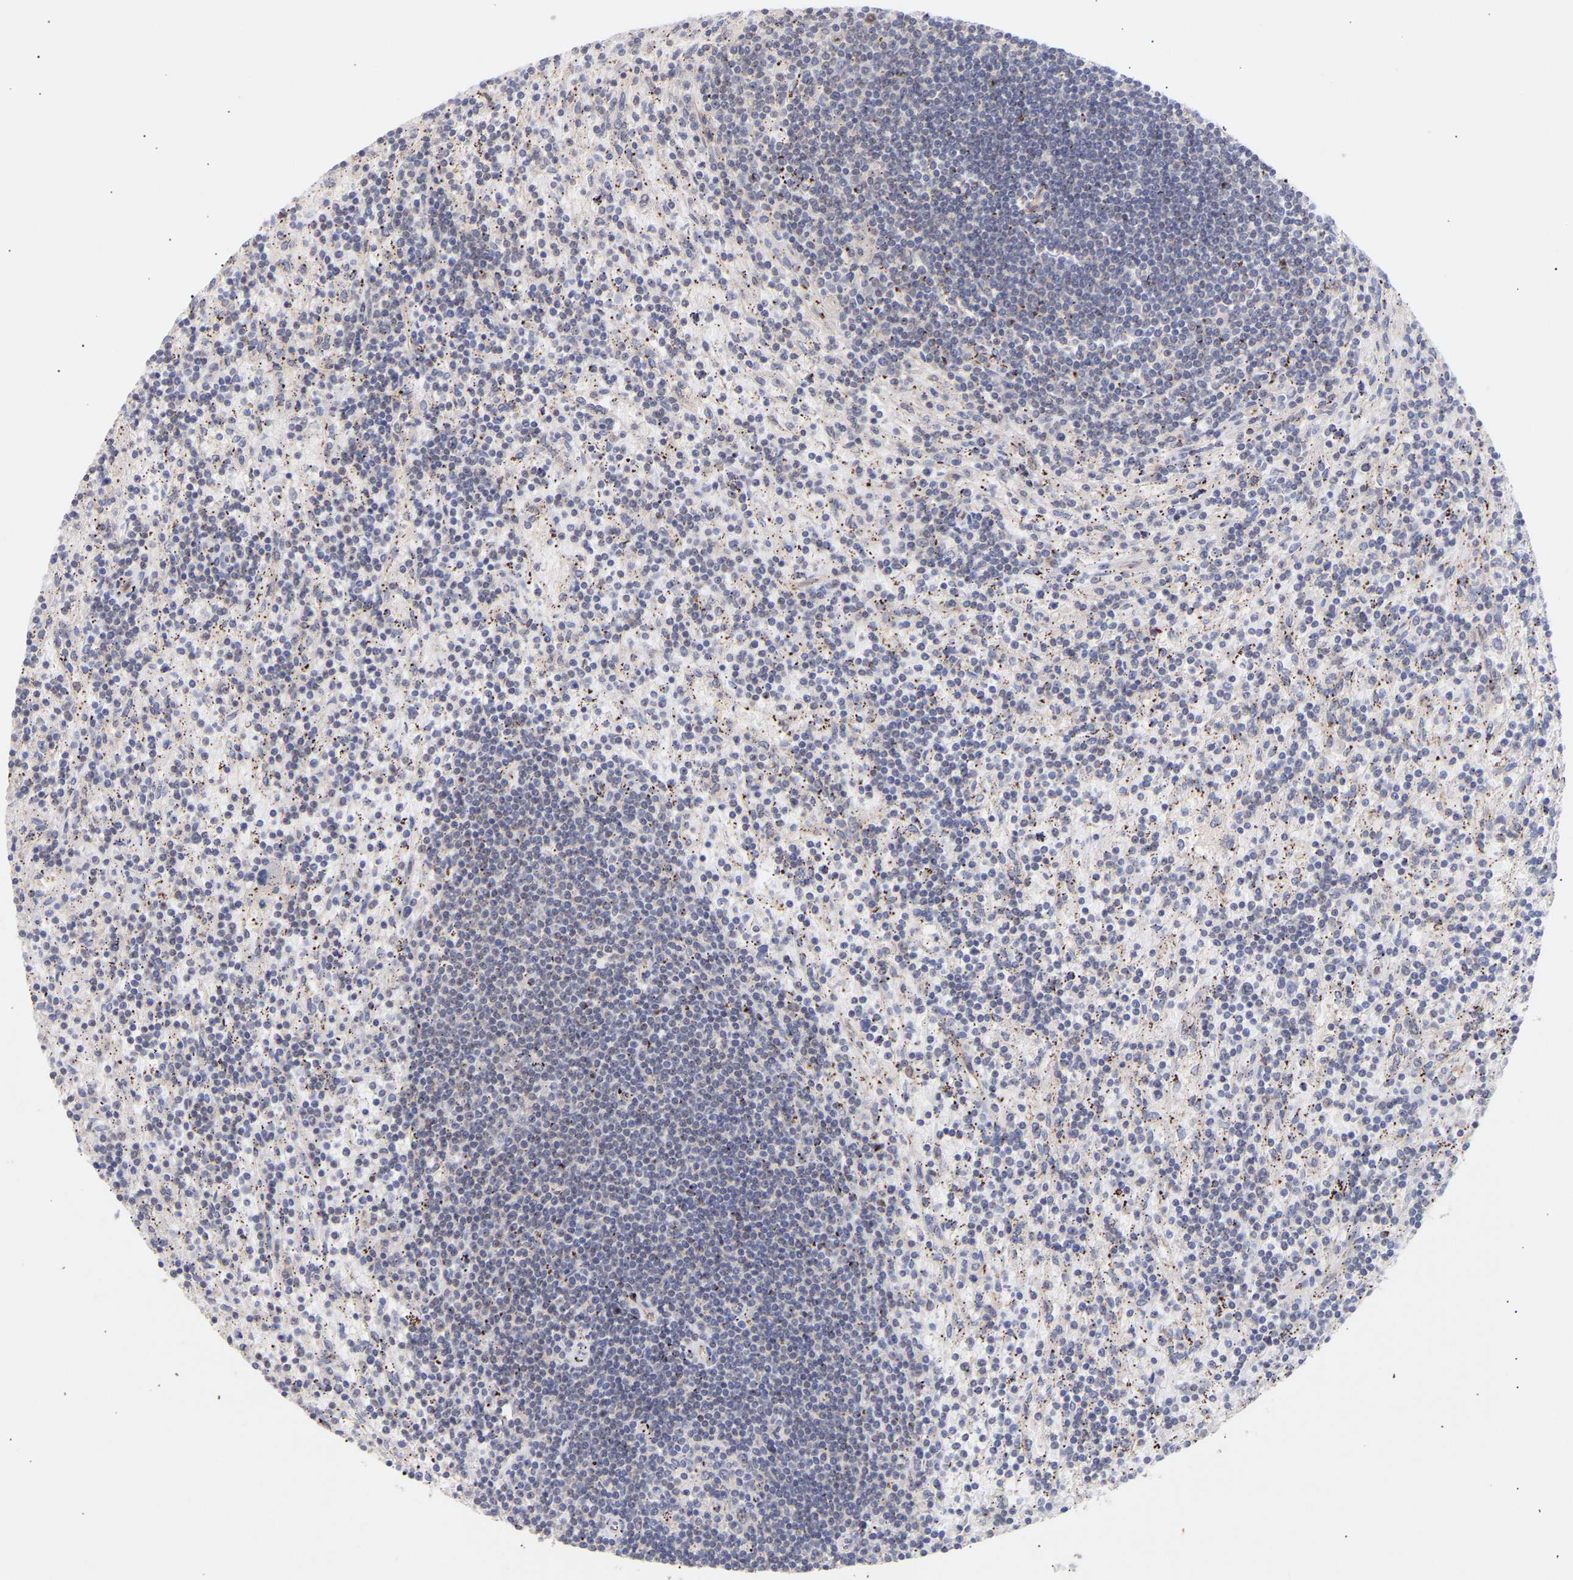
{"staining": {"intensity": "negative", "quantity": "none", "location": "none"}, "tissue": "lymphoma", "cell_type": "Tumor cells", "image_type": "cancer", "snomed": [{"axis": "morphology", "description": "Malignant lymphoma, non-Hodgkin's type, Low grade"}, {"axis": "topography", "description": "Spleen"}], "caption": "An immunohistochemistry photomicrograph of lymphoma is shown. There is no staining in tumor cells of lymphoma. (DAB immunohistochemistry visualized using brightfield microscopy, high magnification).", "gene": "PDLIM5", "patient": {"sex": "male", "age": 76}}